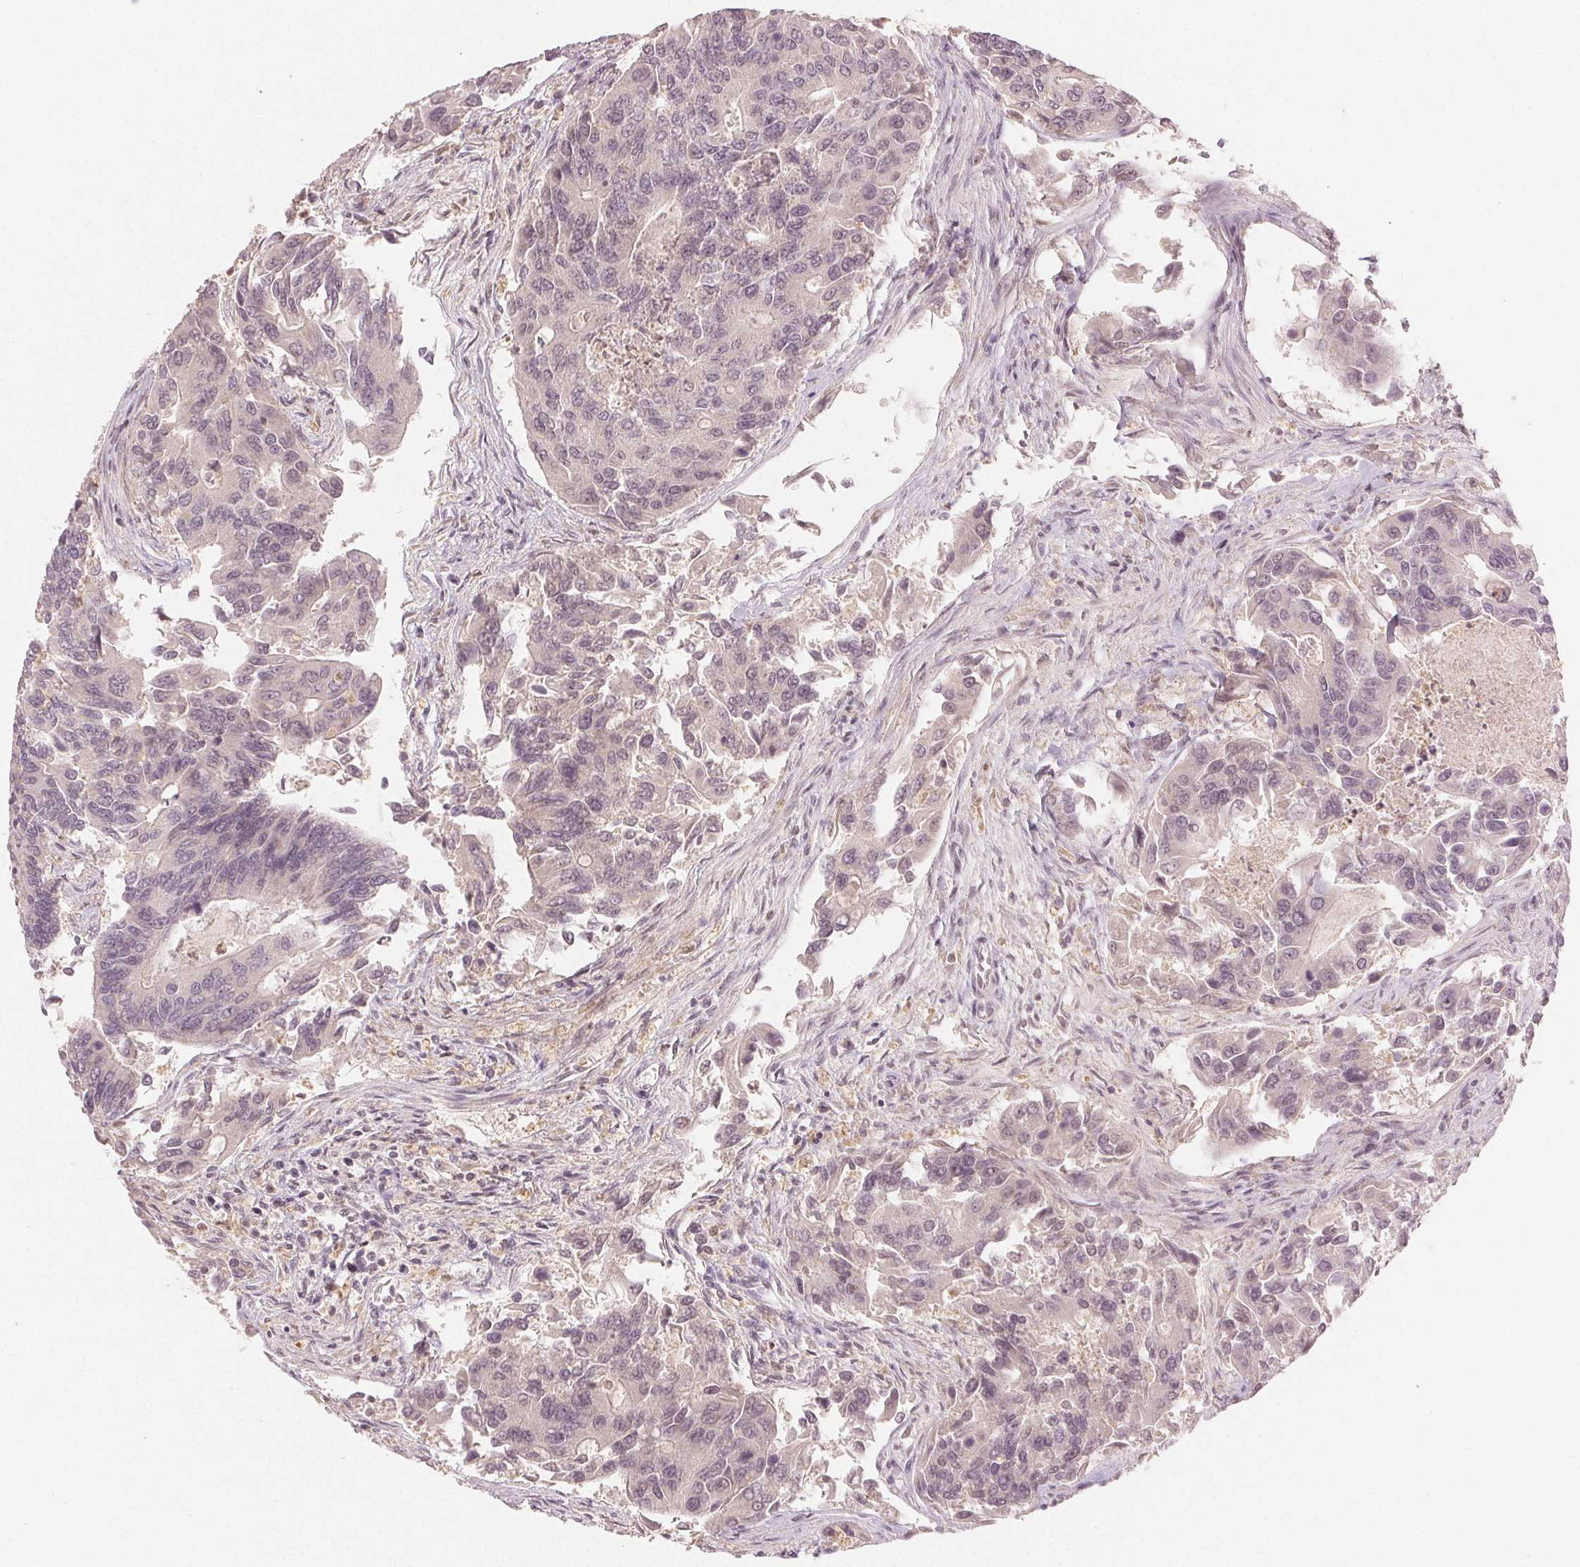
{"staining": {"intensity": "negative", "quantity": "none", "location": "none"}, "tissue": "colorectal cancer", "cell_type": "Tumor cells", "image_type": "cancer", "snomed": [{"axis": "morphology", "description": "Adenocarcinoma, NOS"}, {"axis": "topography", "description": "Colon"}], "caption": "DAB (3,3'-diaminobenzidine) immunohistochemical staining of human colorectal cancer displays no significant staining in tumor cells.", "gene": "MAPK14", "patient": {"sex": "female", "age": 67}}